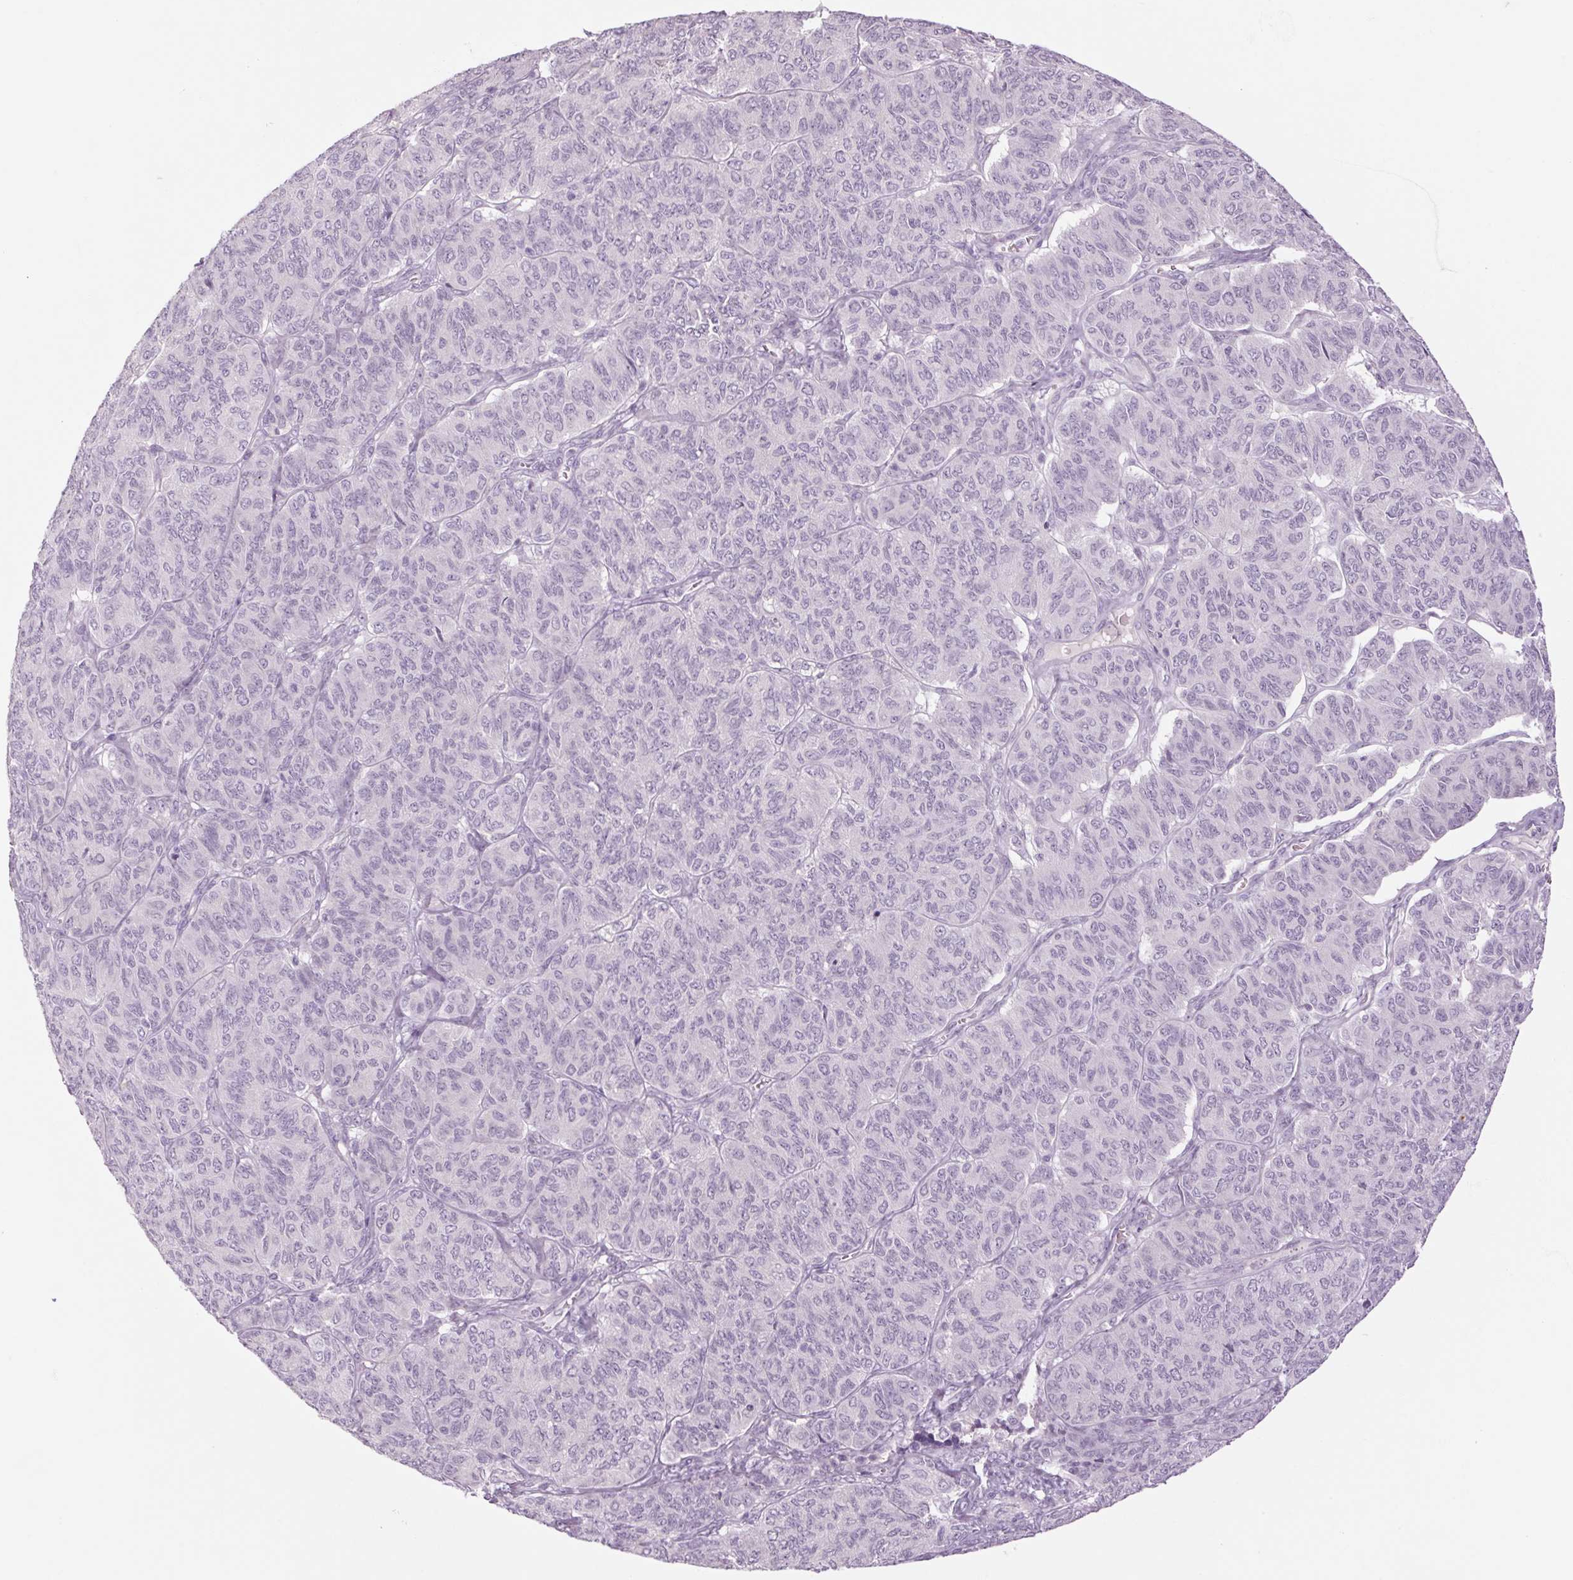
{"staining": {"intensity": "negative", "quantity": "none", "location": "none"}, "tissue": "ovarian cancer", "cell_type": "Tumor cells", "image_type": "cancer", "snomed": [{"axis": "morphology", "description": "Carcinoma, endometroid"}, {"axis": "topography", "description": "Ovary"}], "caption": "Endometroid carcinoma (ovarian) stained for a protein using immunohistochemistry shows no positivity tumor cells.", "gene": "RPTN", "patient": {"sex": "female", "age": 80}}